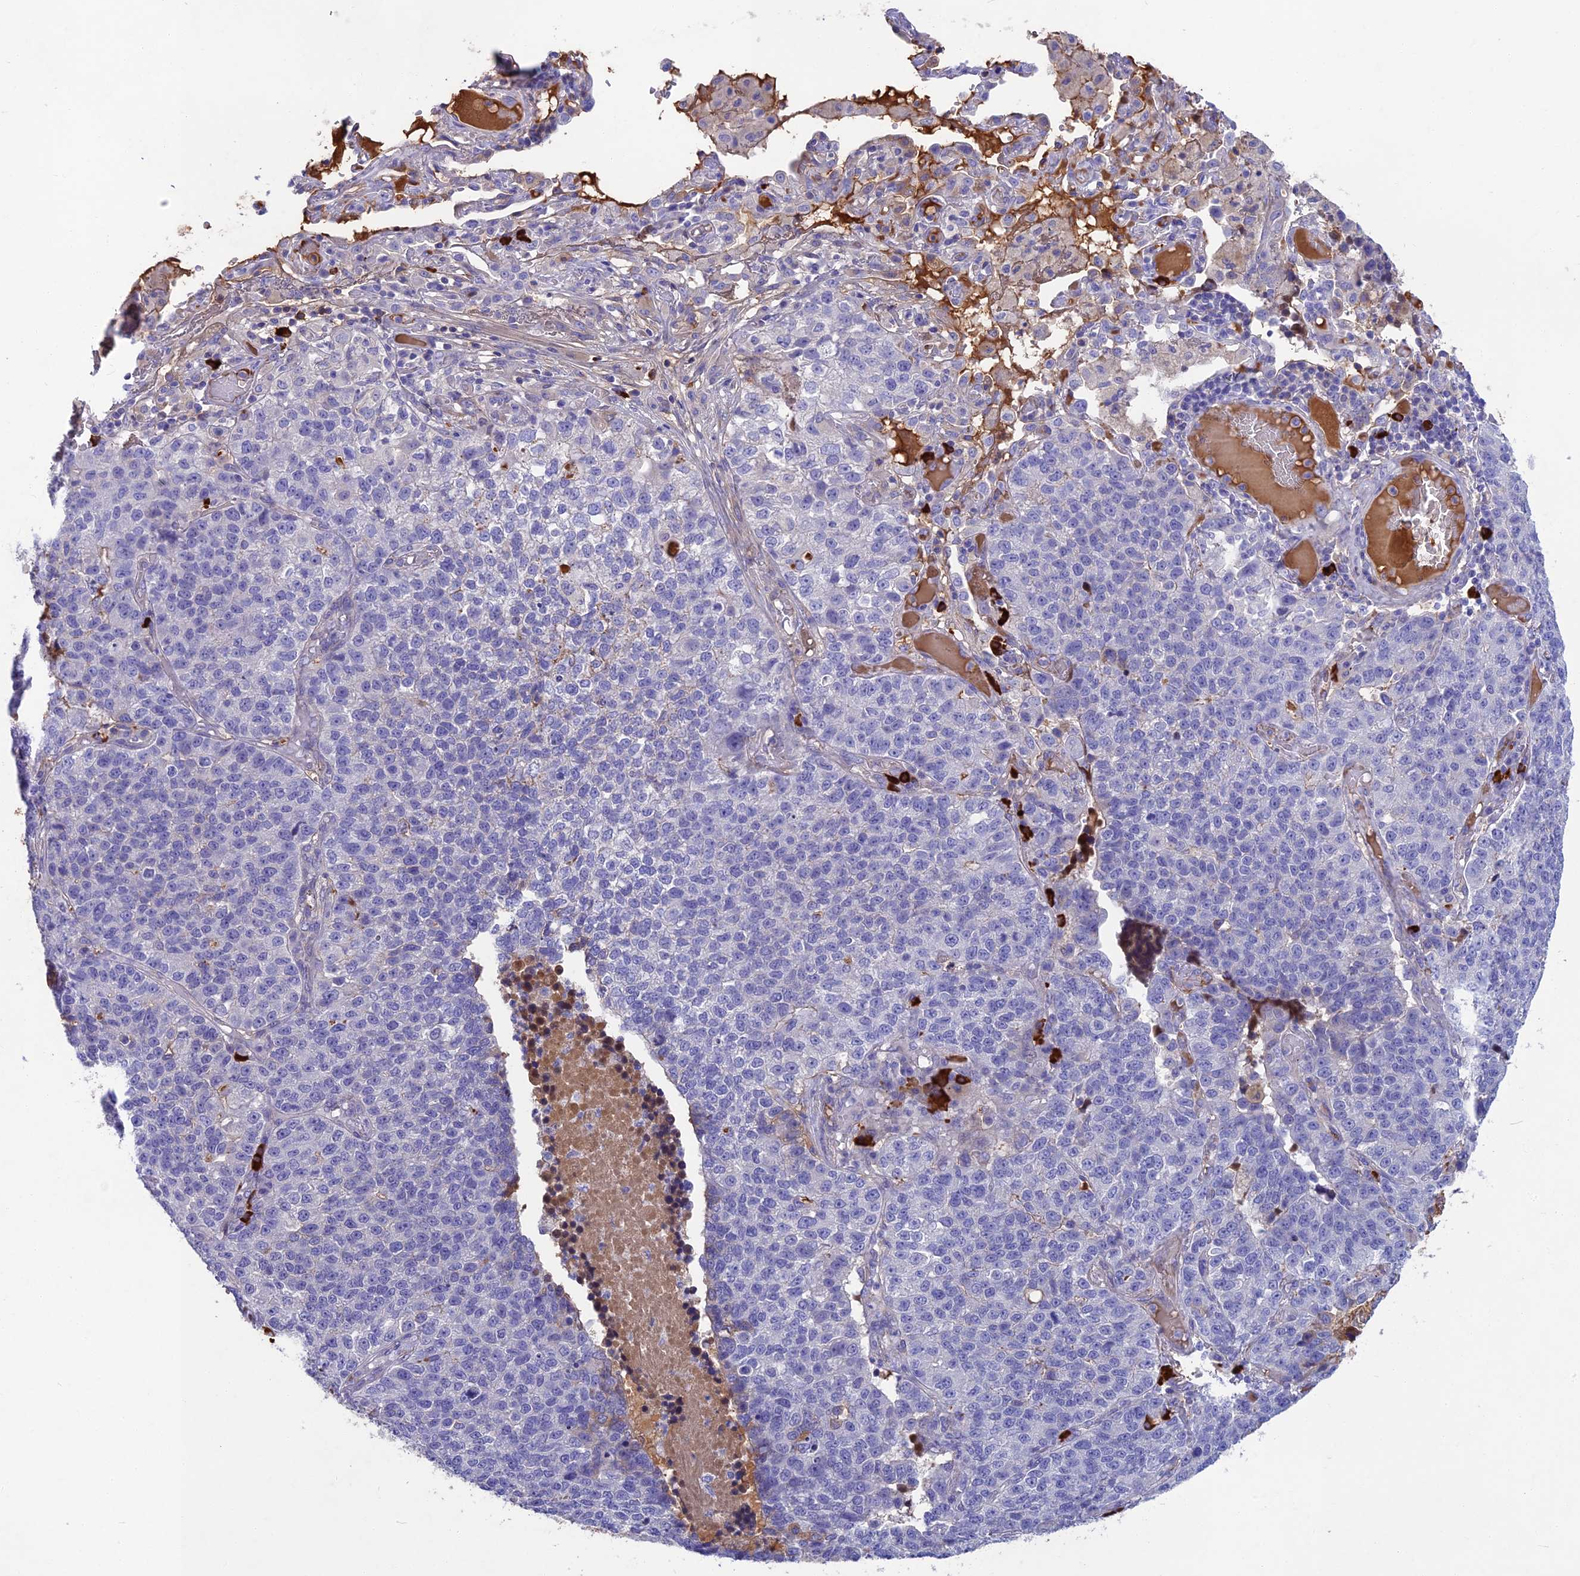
{"staining": {"intensity": "negative", "quantity": "none", "location": "none"}, "tissue": "lung cancer", "cell_type": "Tumor cells", "image_type": "cancer", "snomed": [{"axis": "morphology", "description": "Adenocarcinoma, NOS"}, {"axis": "topography", "description": "Lung"}], "caption": "Histopathology image shows no protein expression in tumor cells of lung cancer (adenocarcinoma) tissue.", "gene": "SNAP91", "patient": {"sex": "male", "age": 49}}